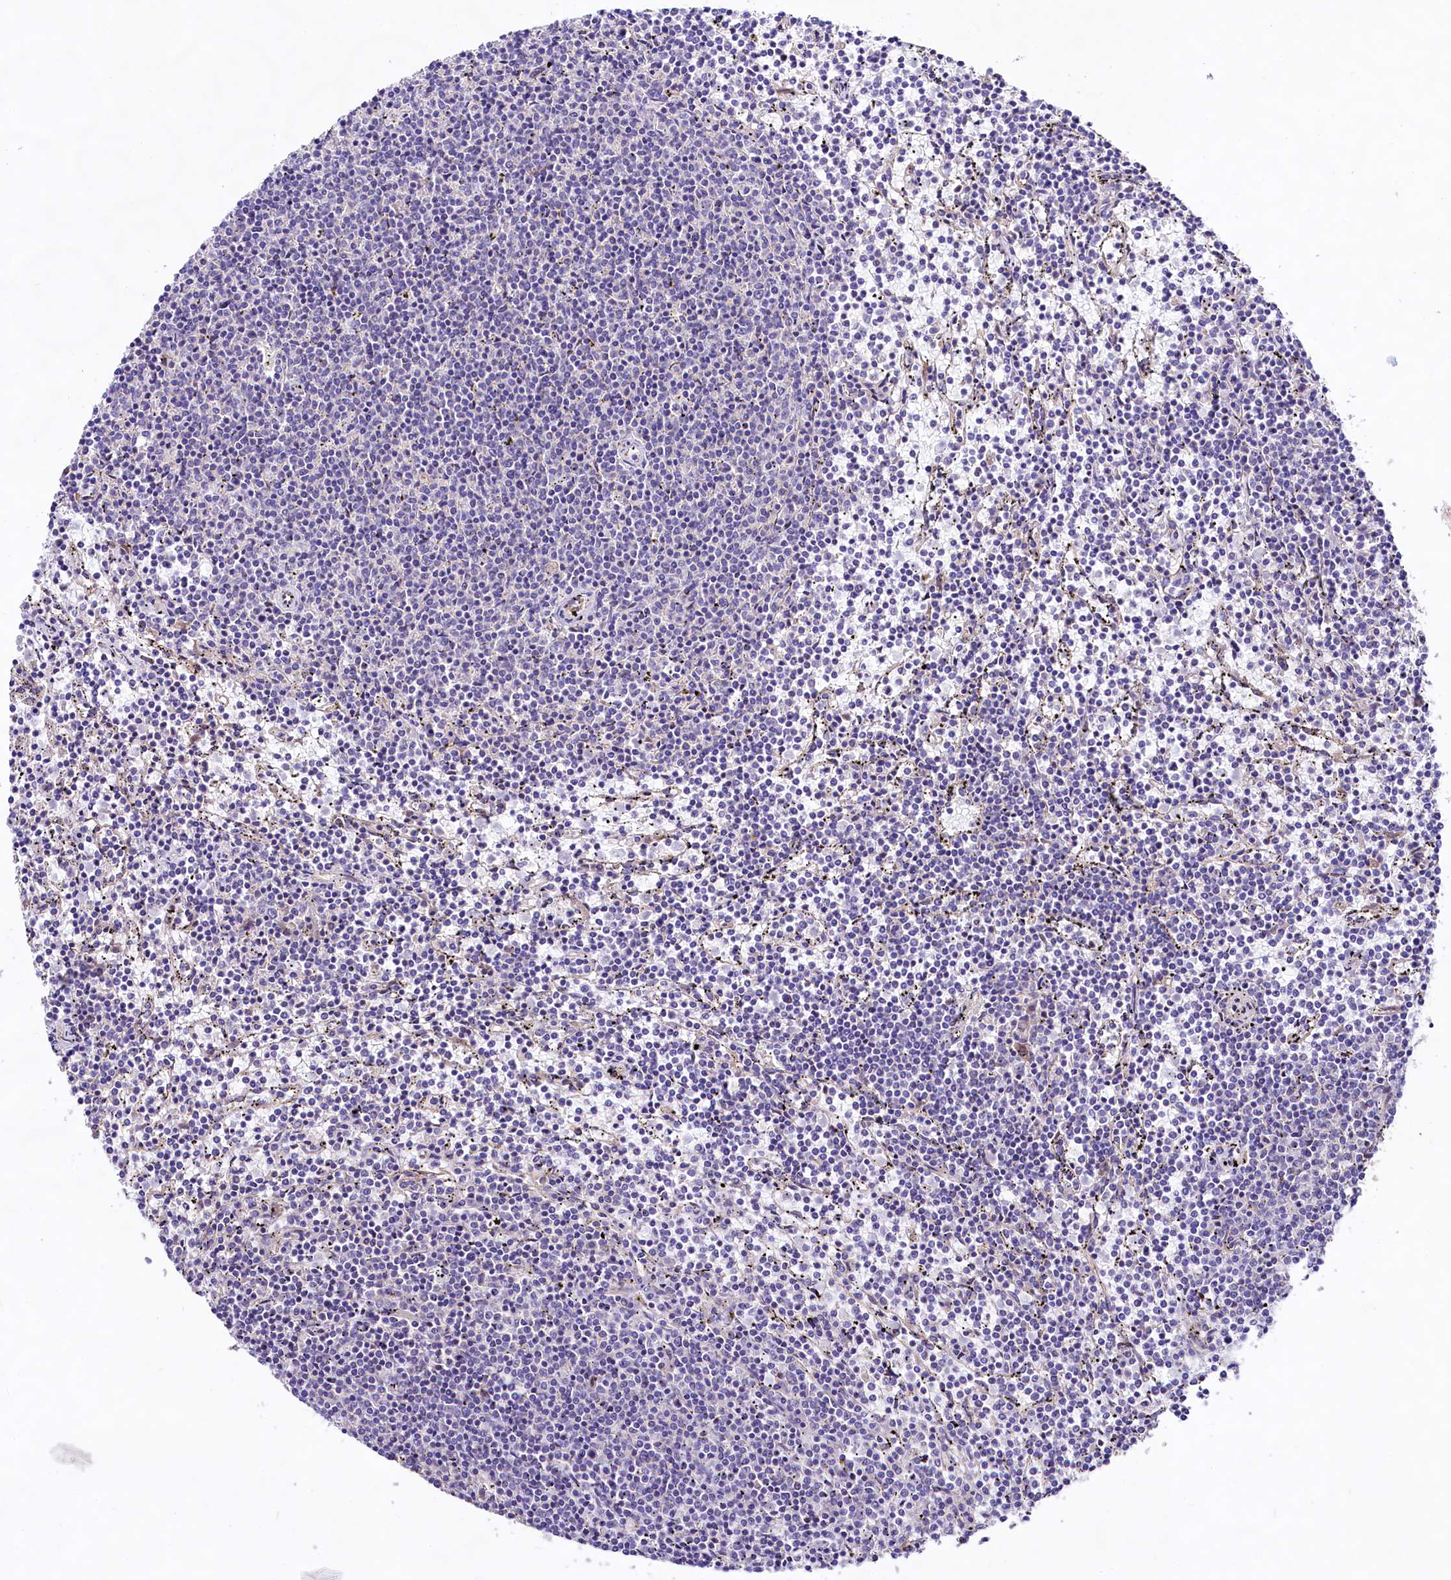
{"staining": {"intensity": "negative", "quantity": "none", "location": "none"}, "tissue": "lymphoma", "cell_type": "Tumor cells", "image_type": "cancer", "snomed": [{"axis": "morphology", "description": "Malignant lymphoma, non-Hodgkin's type, Low grade"}, {"axis": "topography", "description": "Spleen"}], "caption": "An immunohistochemistry histopathology image of low-grade malignant lymphoma, non-Hodgkin's type is shown. There is no staining in tumor cells of low-grade malignant lymphoma, non-Hodgkin's type. The staining is performed using DAB brown chromogen with nuclei counter-stained in using hematoxylin.", "gene": "VPS11", "patient": {"sex": "female", "age": 50}}